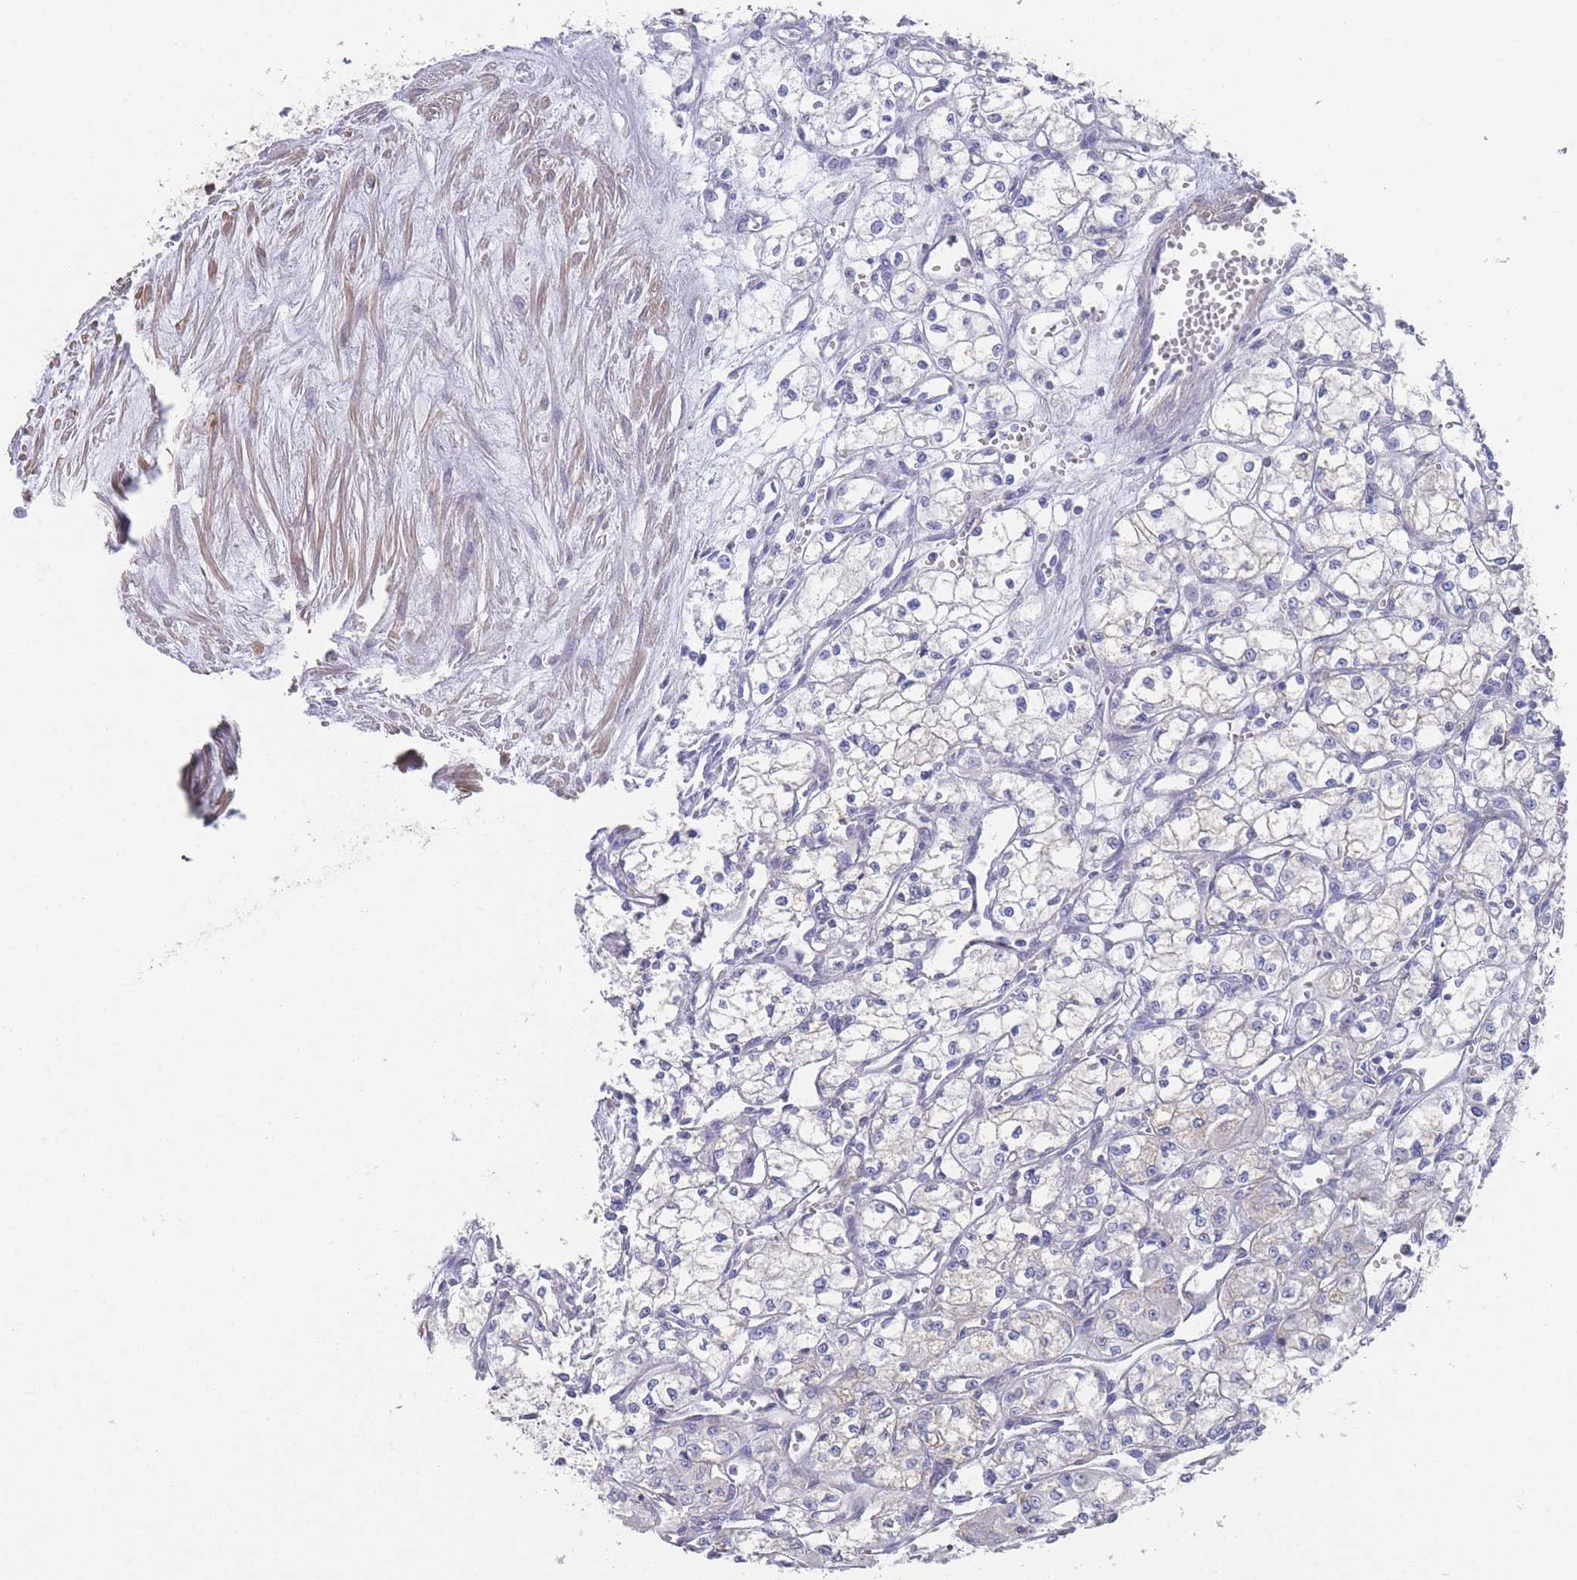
{"staining": {"intensity": "negative", "quantity": "none", "location": "none"}, "tissue": "renal cancer", "cell_type": "Tumor cells", "image_type": "cancer", "snomed": [{"axis": "morphology", "description": "Adenocarcinoma, NOS"}, {"axis": "topography", "description": "Kidney"}], "caption": "Immunohistochemistry photomicrograph of neoplastic tissue: human renal adenocarcinoma stained with DAB (3,3'-diaminobenzidine) demonstrates no significant protein staining in tumor cells.", "gene": "SCCPDH", "patient": {"sex": "male", "age": 59}}